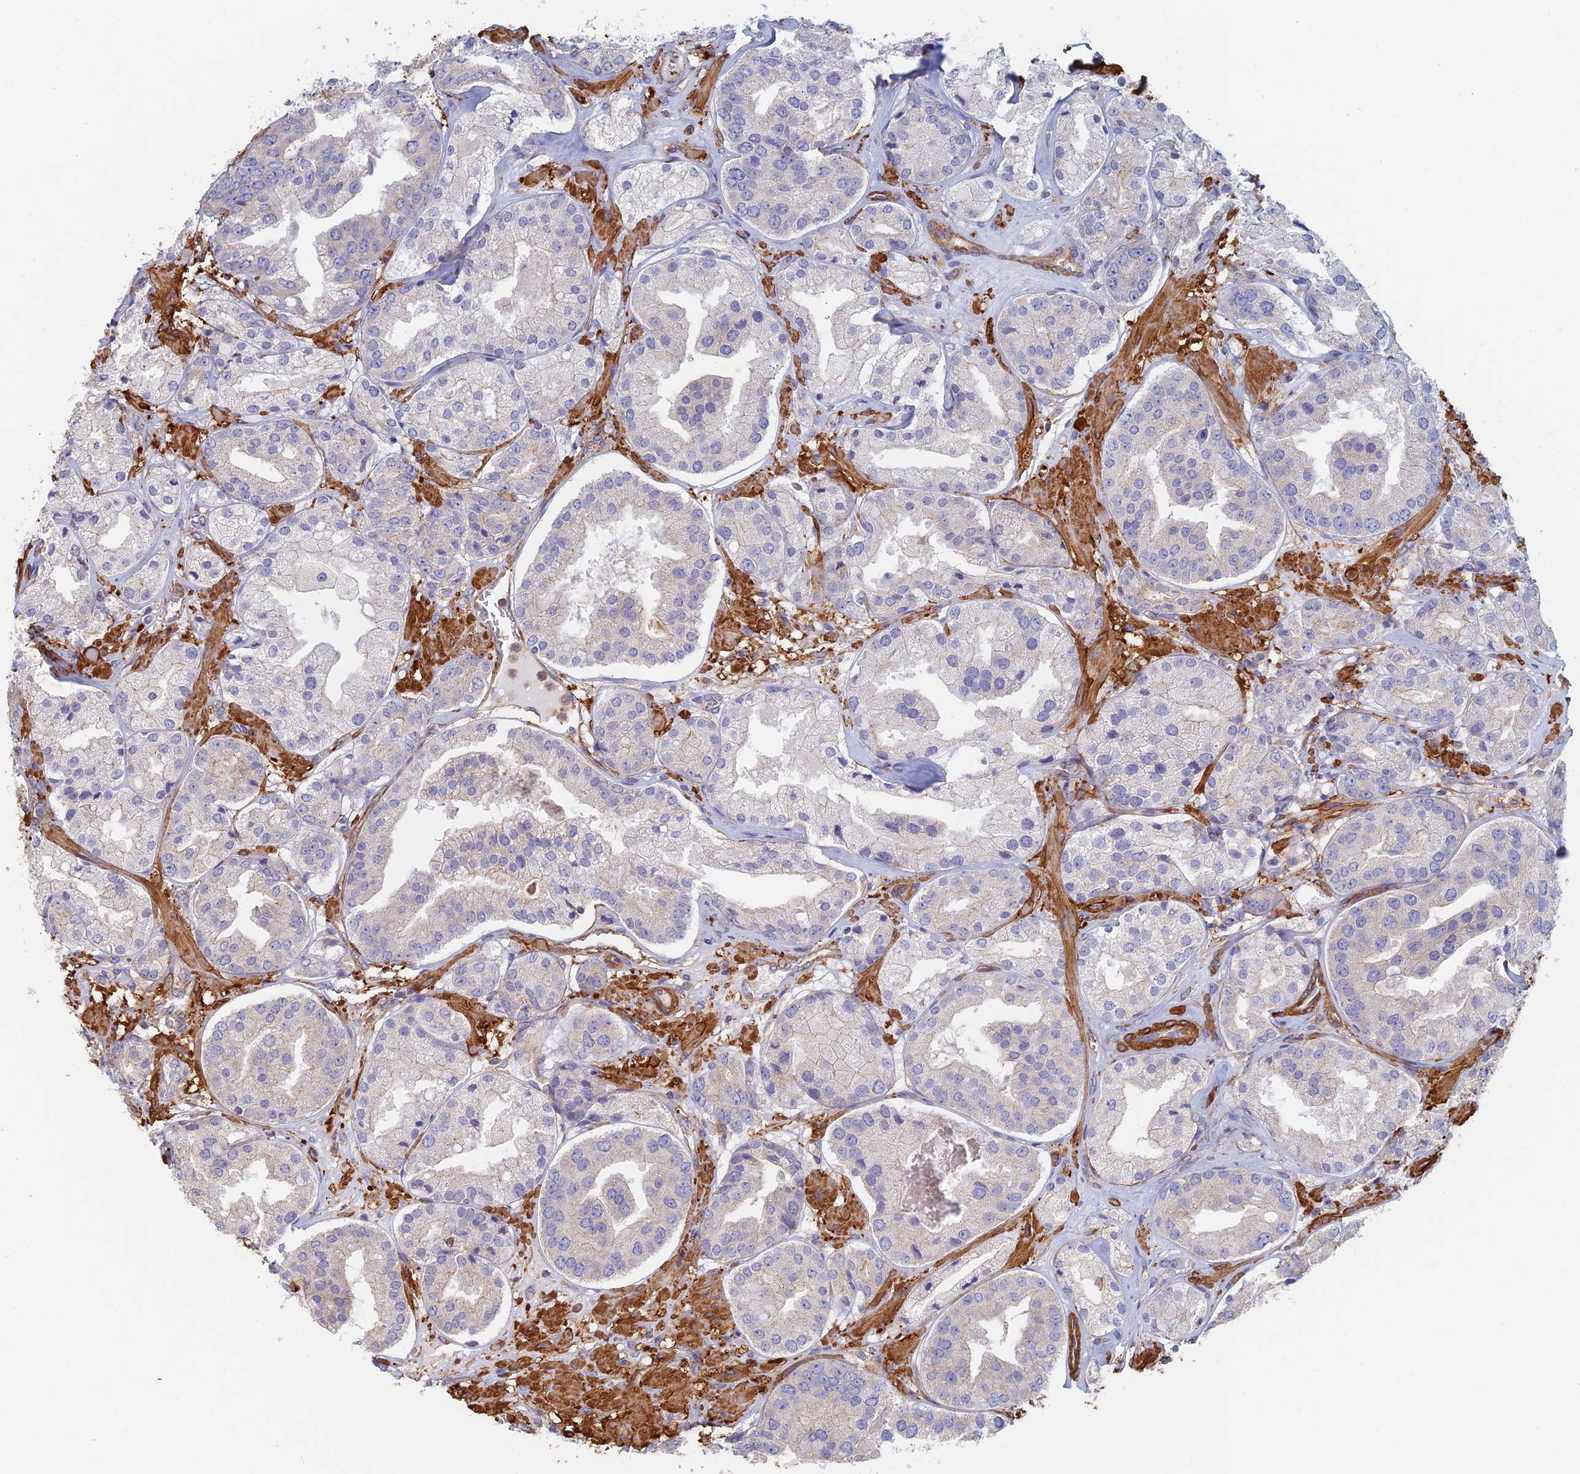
{"staining": {"intensity": "negative", "quantity": "none", "location": "none"}, "tissue": "prostate cancer", "cell_type": "Tumor cells", "image_type": "cancer", "snomed": [{"axis": "morphology", "description": "Adenocarcinoma, High grade"}, {"axis": "topography", "description": "Prostate"}], "caption": "This is an immunohistochemistry micrograph of human prostate high-grade adenocarcinoma. There is no expression in tumor cells.", "gene": "PAK4", "patient": {"sex": "male", "age": 63}}